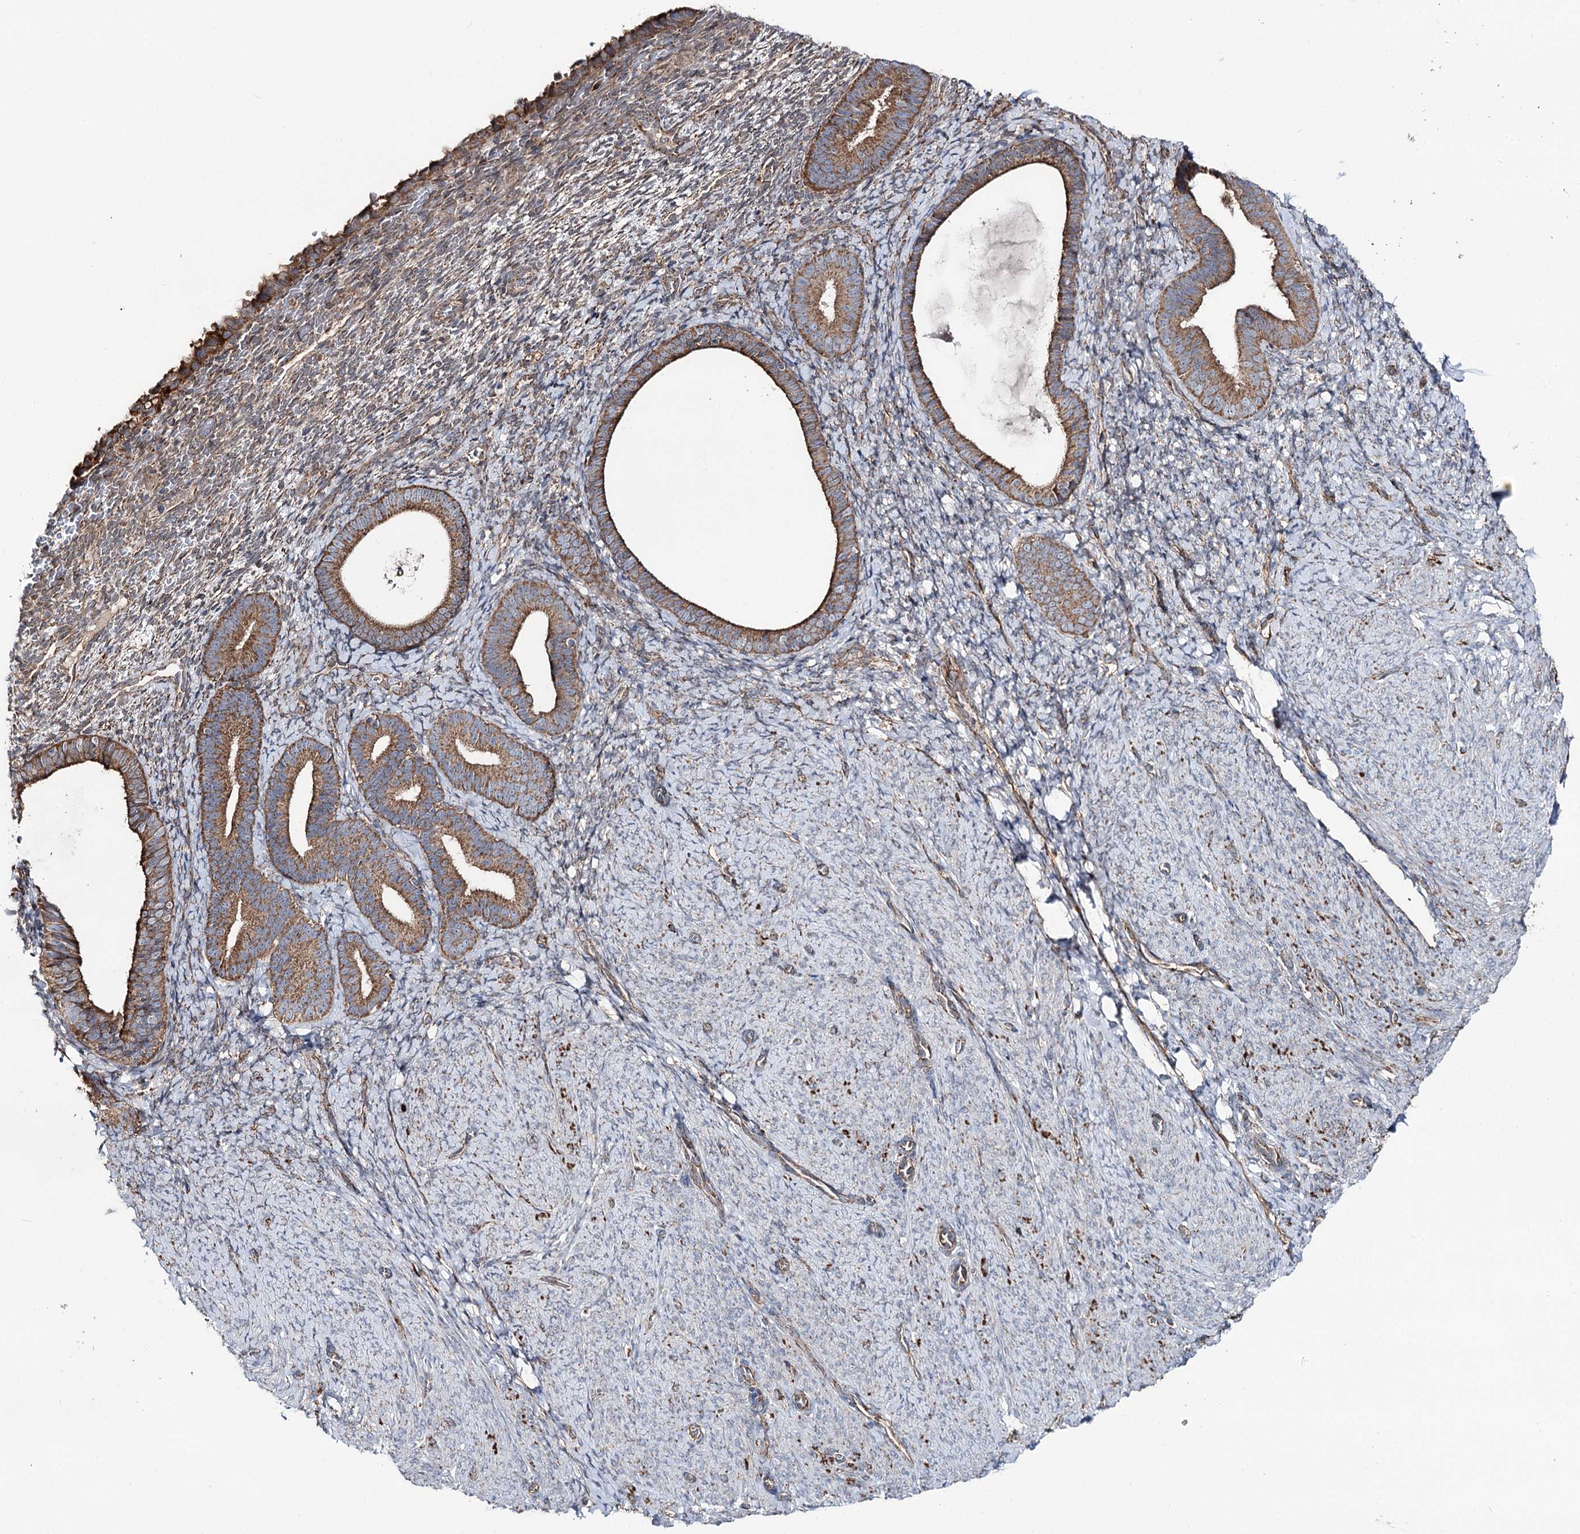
{"staining": {"intensity": "moderate", "quantity": "25%-75%", "location": "cytoplasmic/membranous"}, "tissue": "endometrium", "cell_type": "Cells in endometrial stroma", "image_type": "normal", "snomed": [{"axis": "morphology", "description": "Normal tissue, NOS"}, {"axis": "topography", "description": "Endometrium"}], "caption": "Endometrium was stained to show a protein in brown. There is medium levels of moderate cytoplasmic/membranous positivity in approximately 25%-75% of cells in endometrial stroma. (Brightfield microscopy of DAB IHC at high magnification).", "gene": "MSANTD2", "patient": {"sex": "female", "age": 65}}